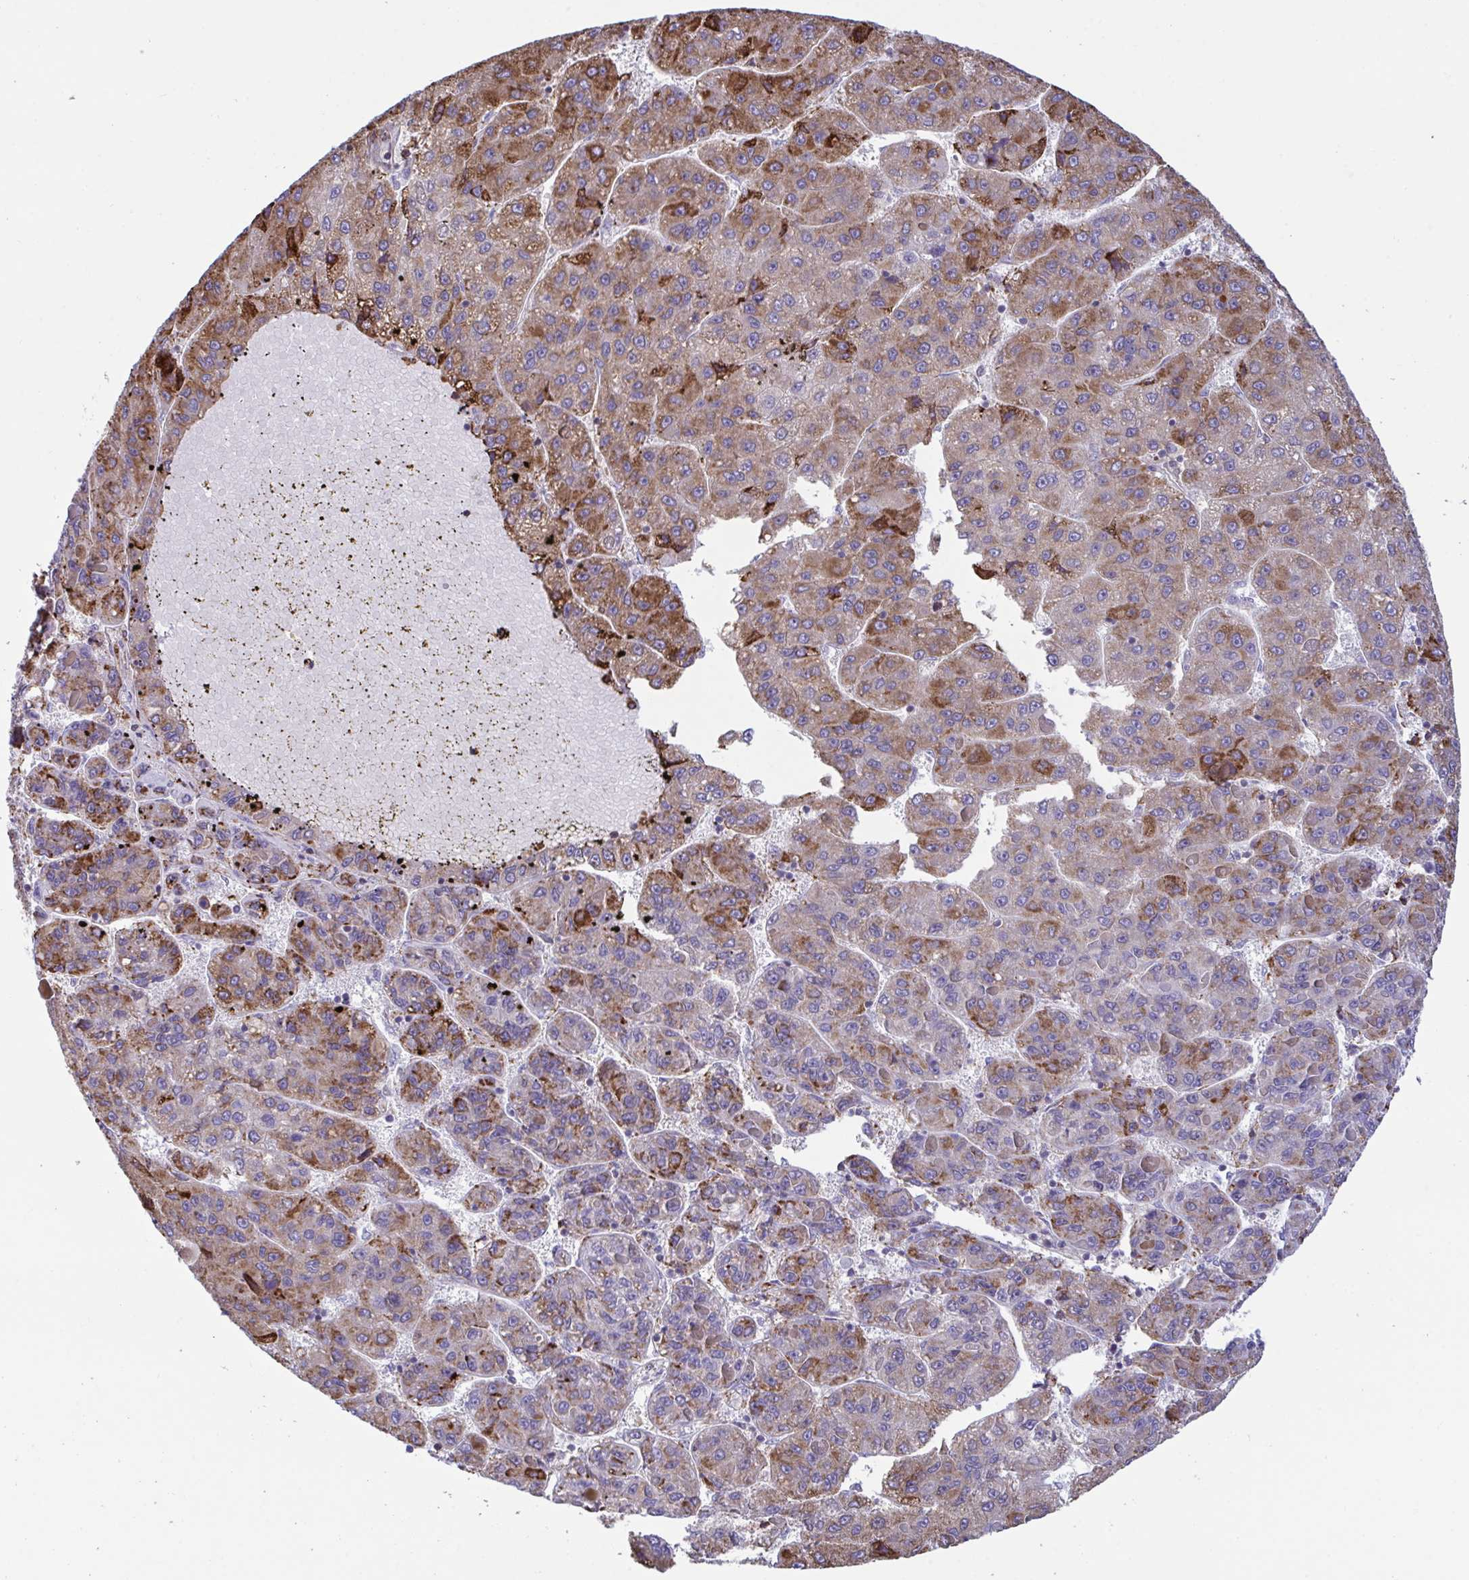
{"staining": {"intensity": "strong", "quantity": "25%-75%", "location": "cytoplasmic/membranous"}, "tissue": "liver cancer", "cell_type": "Tumor cells", "image_type": "cancer", "snomed": [{"axis": "morphology", "description": "Carcinoma, Hepatocellular, NOS"}, {"axis": "topography", "description": "Liver"}], "caption": "Strong cytoplasmic/membranous protein expression is present in about 25%-75% of tumor cells in hepatocellular carcinoma (liver).", "gene": "PEAK3", "patient": {"sex": "female", "age": 82}}